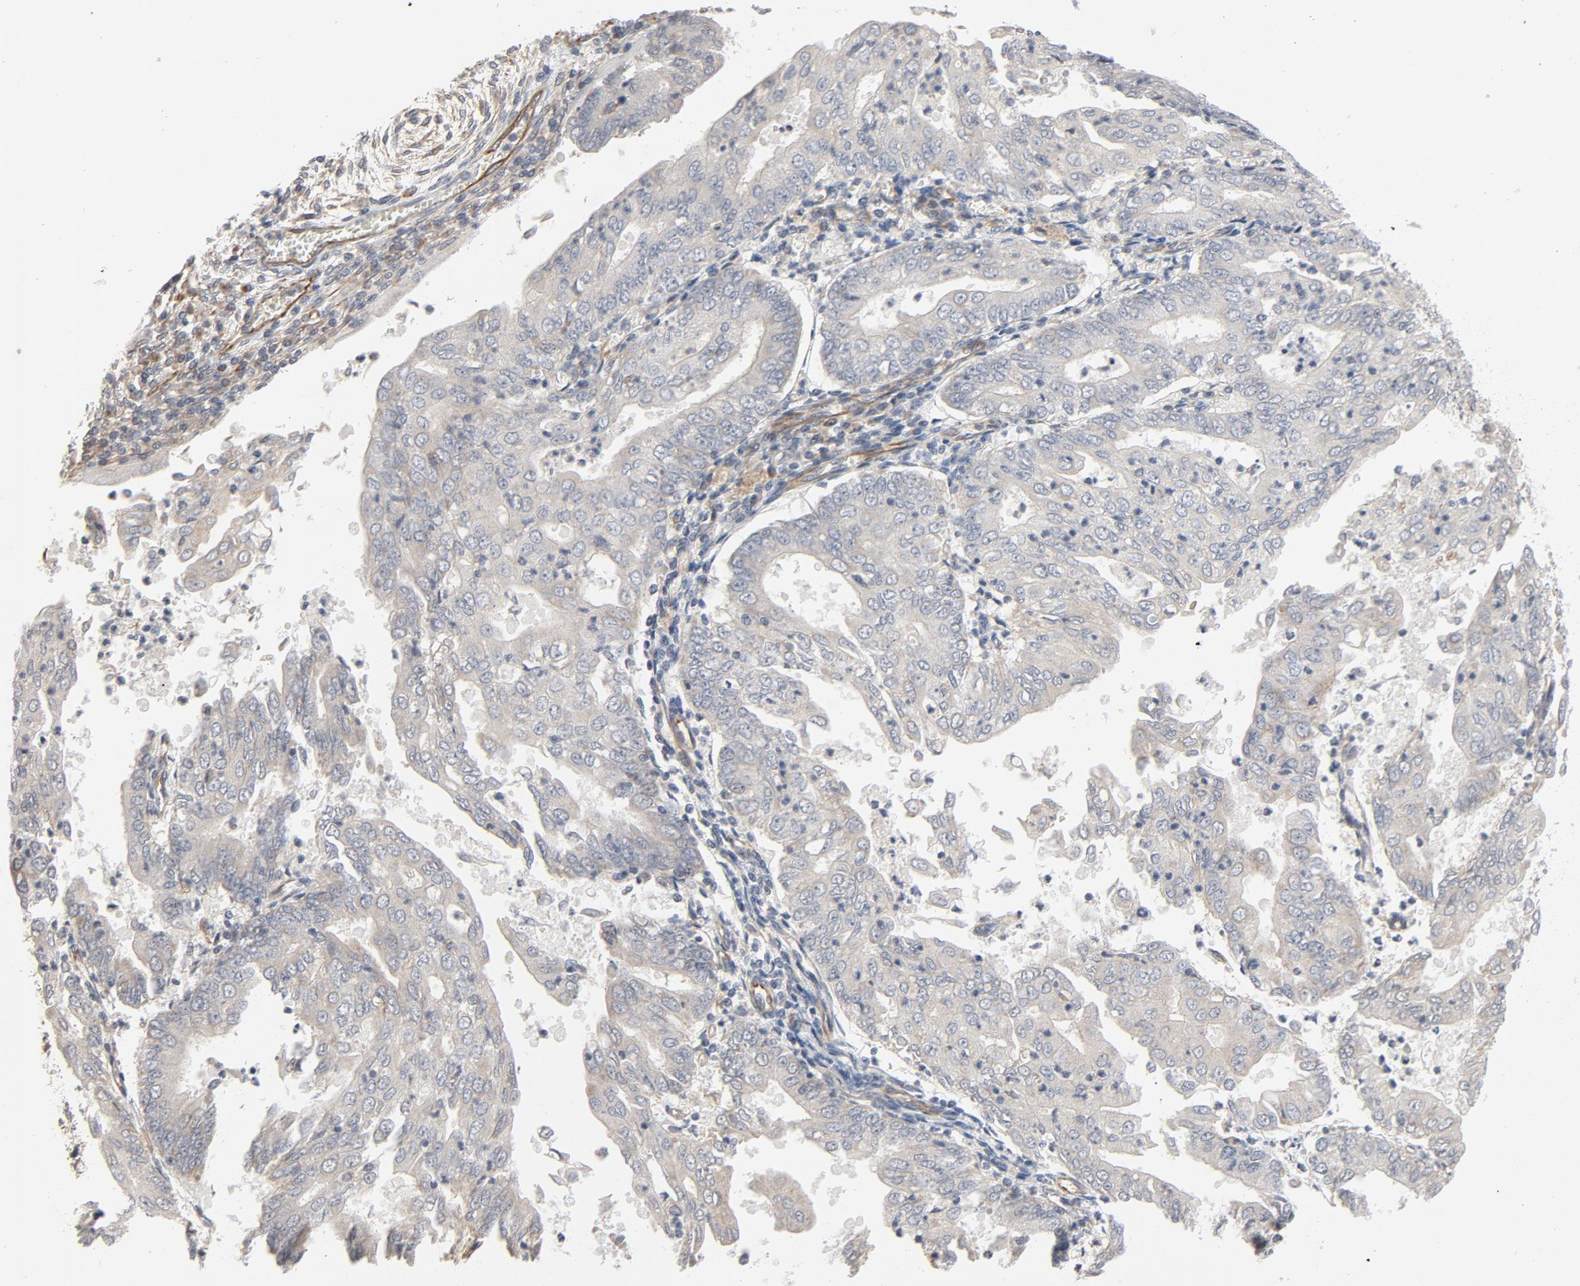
{"staining": {"intensity": "weak", "quantity": "<25%", "location": "cytoplasmic/membranous"}, "tissue": "endometrial cancer", "cell_type": "Tumor cells", "image_type": "cancer", "snomed": [{"axis": "morphology", "description": "Adenocarcinoma, NOS"}, {"axis": "topography", "description": "Endometrium"}], "caption": "Endometrial cancer (adenocarcinoma) was stained to show a protein in brown. There is no significant positivity in tumor cells.", "gene": "TRIOBP", "patient": {"sex": "female", "age": 79}}